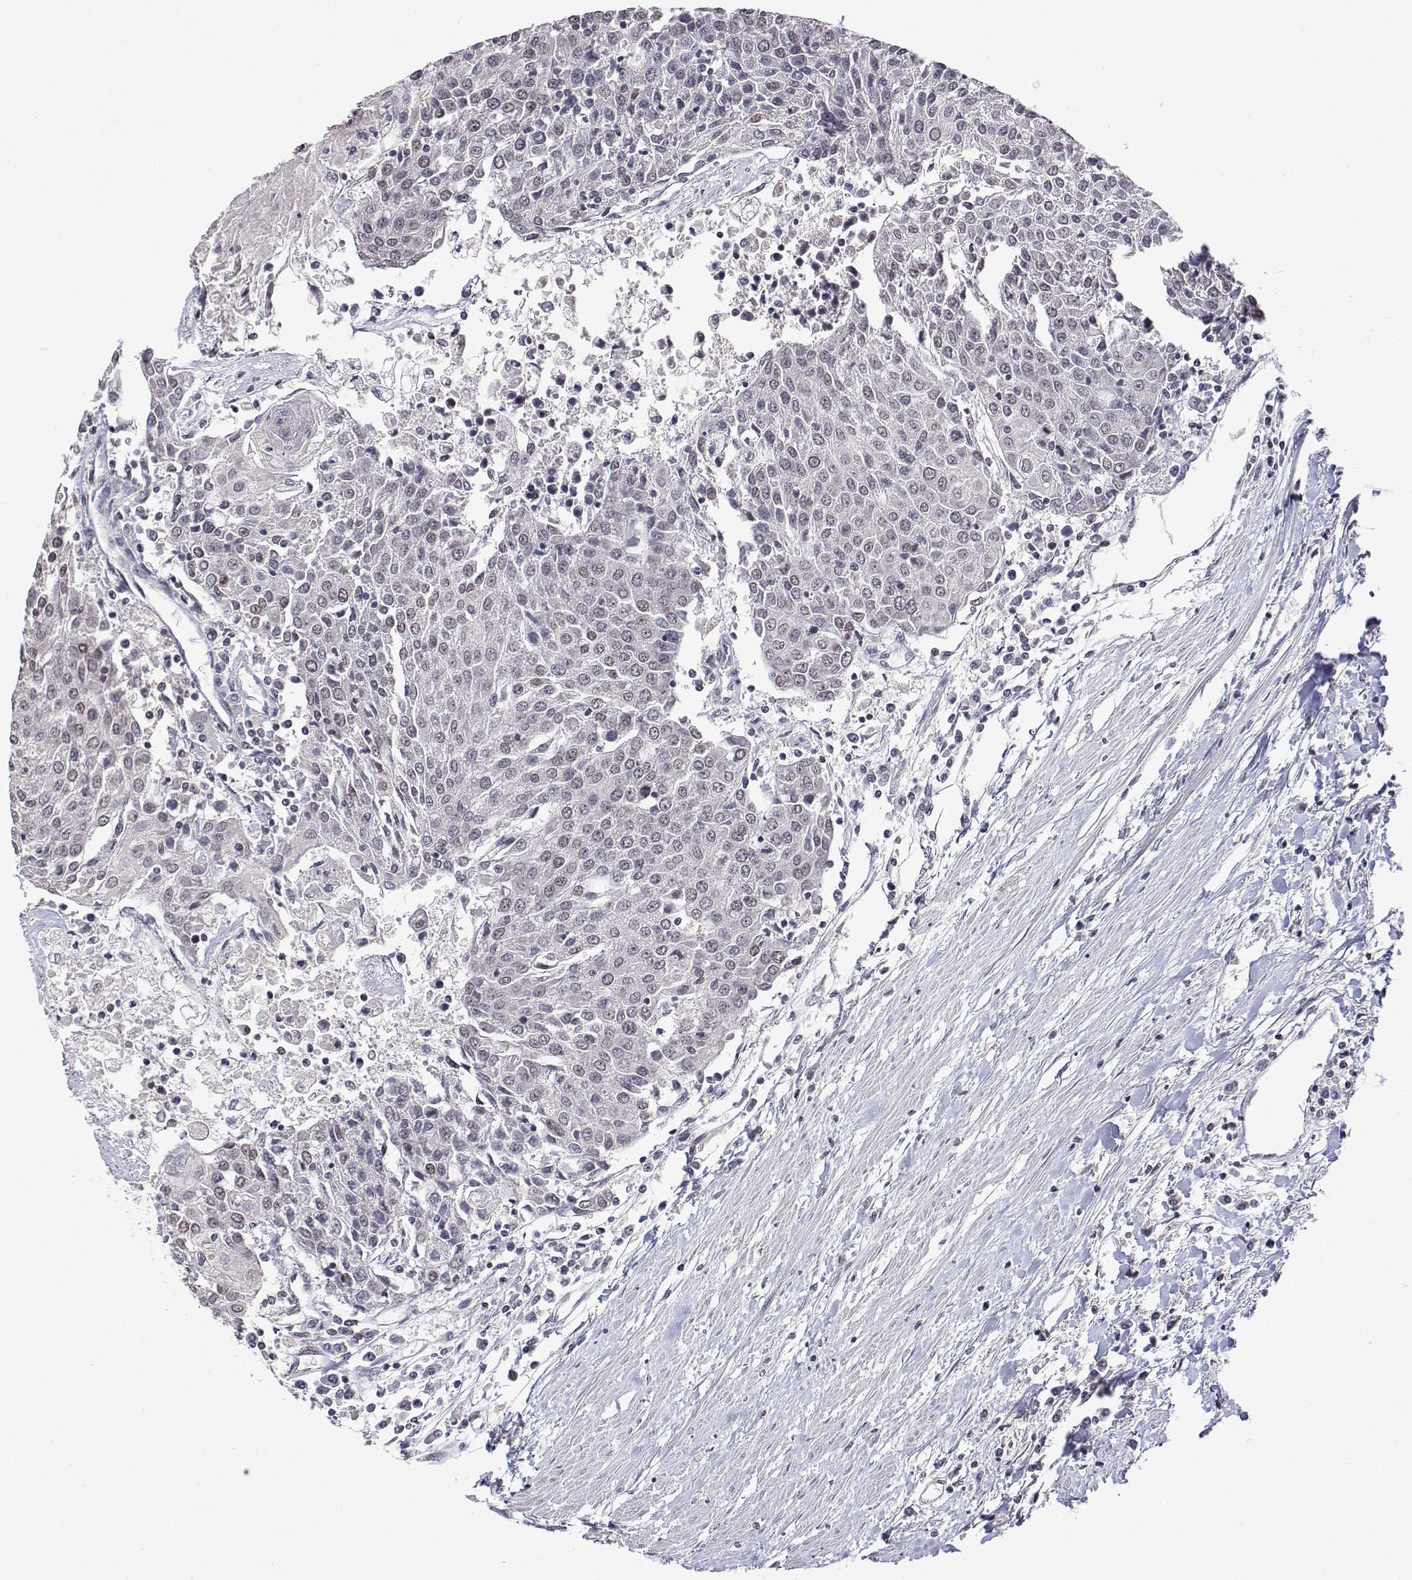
{"staining": {"intensity": "negative", "quantity": "none", "location": "none"}, "tissue": "urothelial cancer", "cell_type": "Tumor cells", "image_type": "cancer", "snomed": [{"axis": "morphology", "description": "Urothelial carcinoma, High grade"}, {"axis": "topography", "description": "Urinary bladder"}], "caption": "Urothelial cancer stained for a protein using immunohistochemistry shows no staining tumor cells.", "gene": "XPC", "patient": {"sex": "female", "age": 85}}